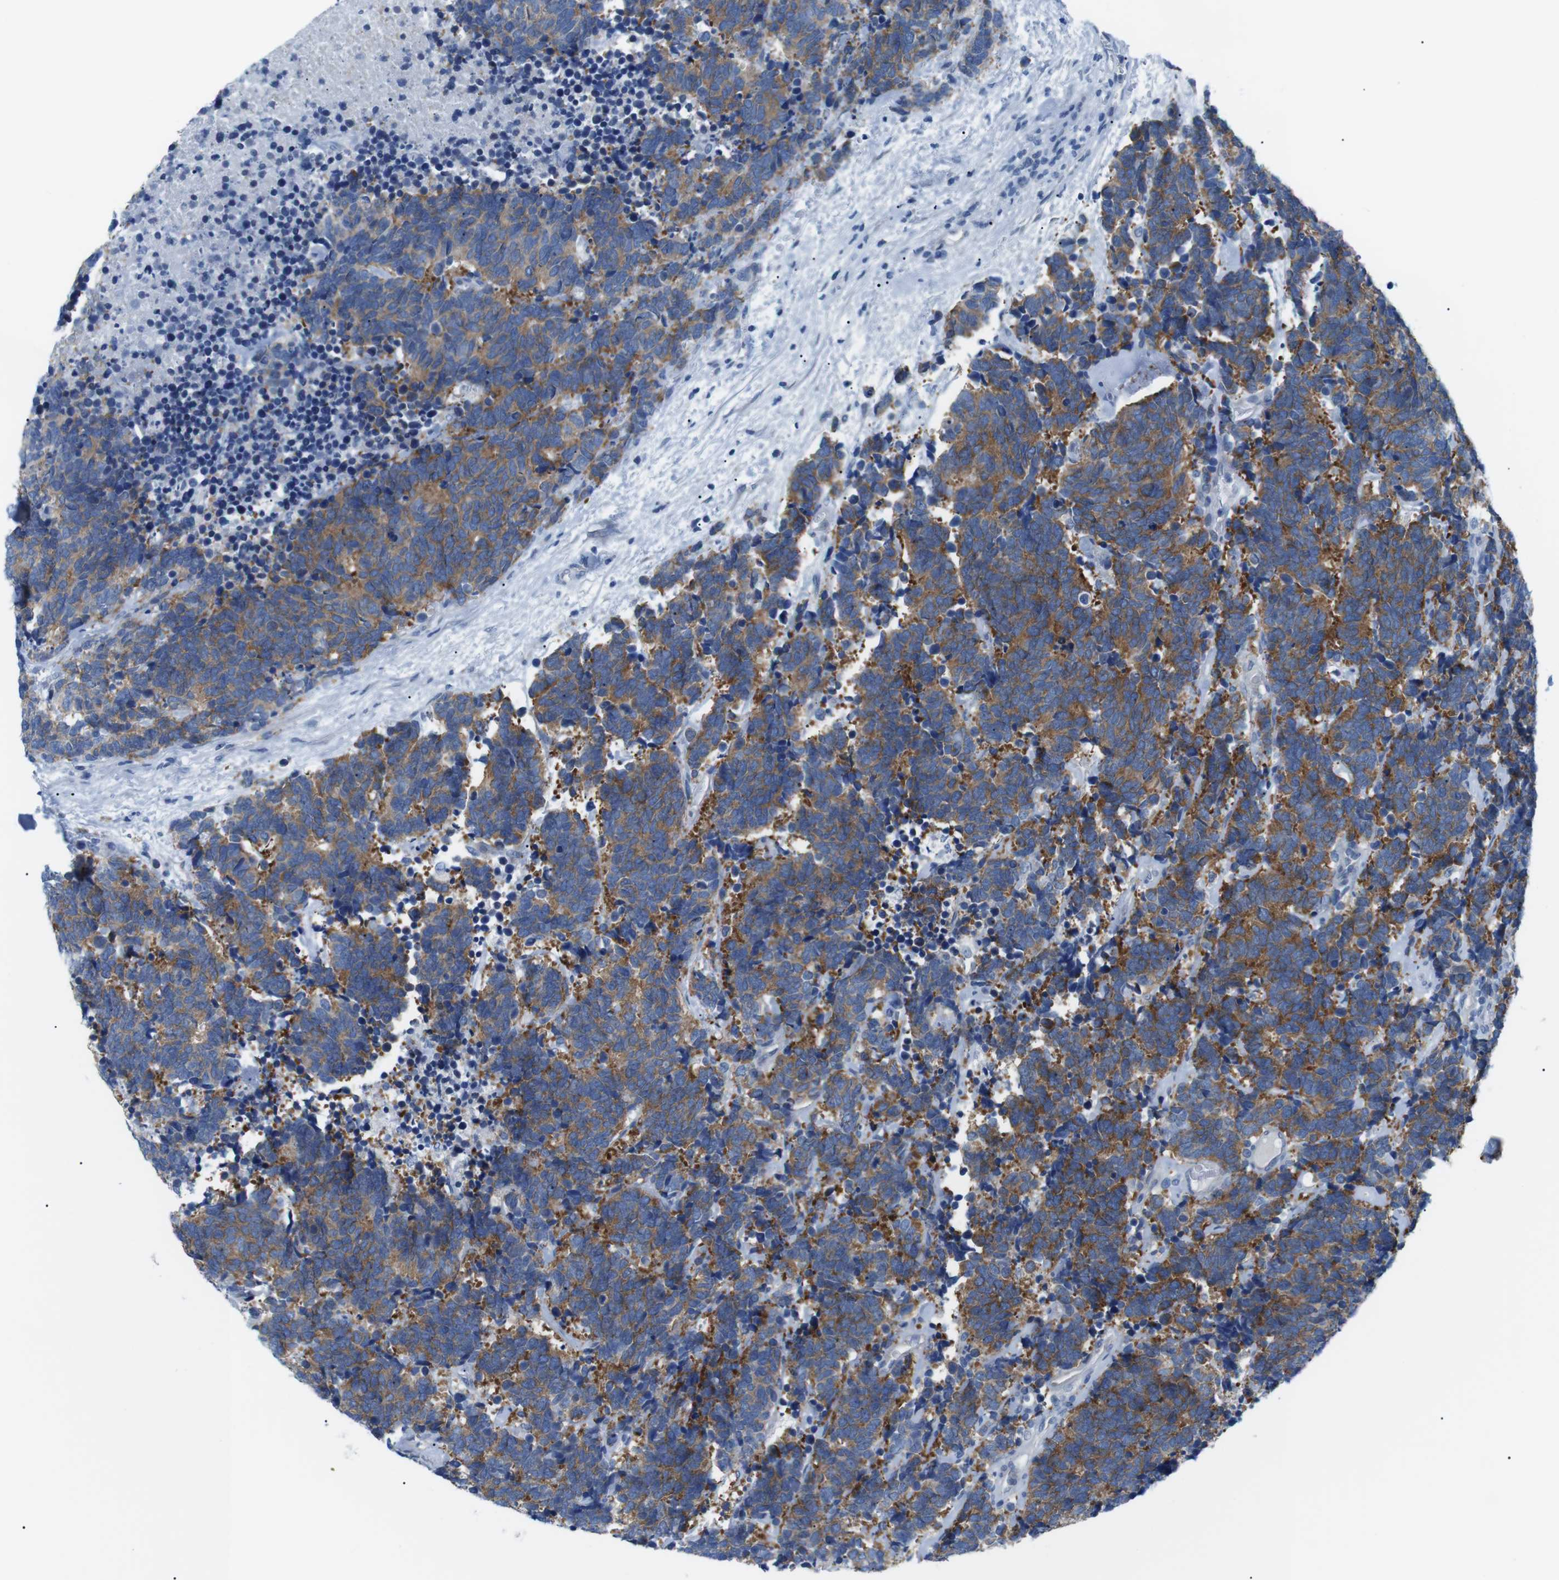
{"staining": {"intensity": "moderate", "quantity": ">75%", "location": "cytoplasmic/membranous"}, "tissue": "carcinoid", "cell_type": "Tumor cells", "image_type": "cancer", "snomed": [{"axis": "morphology", "description": "Carcinoma, NOS"}, {"axis": "morphology", "description": "Carcinoid, malignant, NOS"}, {"axis": "topography", "description": "Urinary bladder"}], "caption": "The histopathology image reveals immunohistochemical staining of carcinoid. There is moderate cytoplasmic/membranous expression is seen in about >75% of tumor cells.", "gene": "MUC2", "patient": {"sex": "male", "age": 57}}